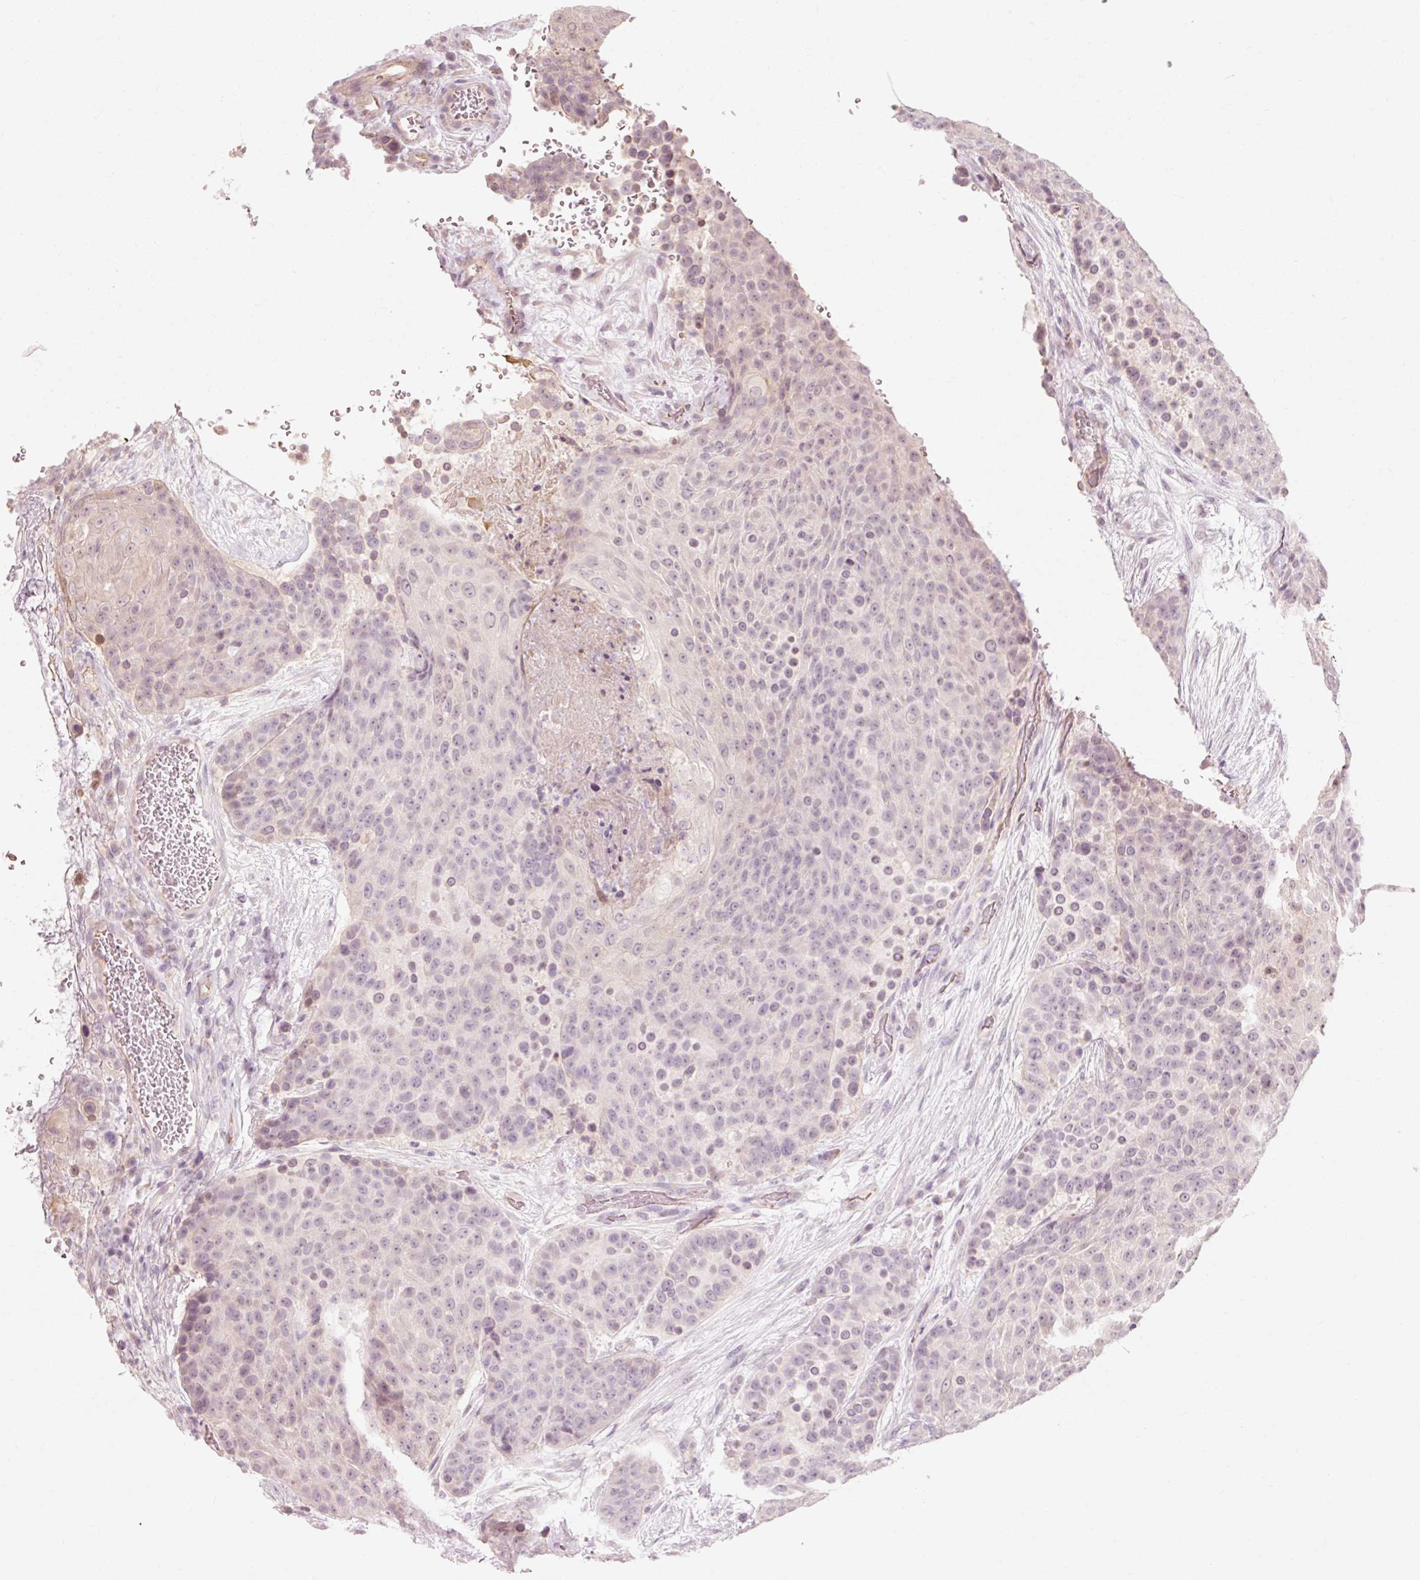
{"staining": {"intensity": "negative", "quantity": "none", "location": "none"}, "tissue": "urothelial cancer", "cell_type": "Tumor cells", "image_type": "cancer", "snomed": [{"axis": "morphology", "description": "Urothelial carcinoma, High grade"}, {"axis": "topography", "description": "Urinary bladder"}], "caption": "High power microscopy micrograph of an immunohistochemistry (IHC) micrograph of urothelial cancer, revealing no significant staining in tumor cells.", "gene": "TRIM73", "patient": {"sex": "female", "age": 63}}